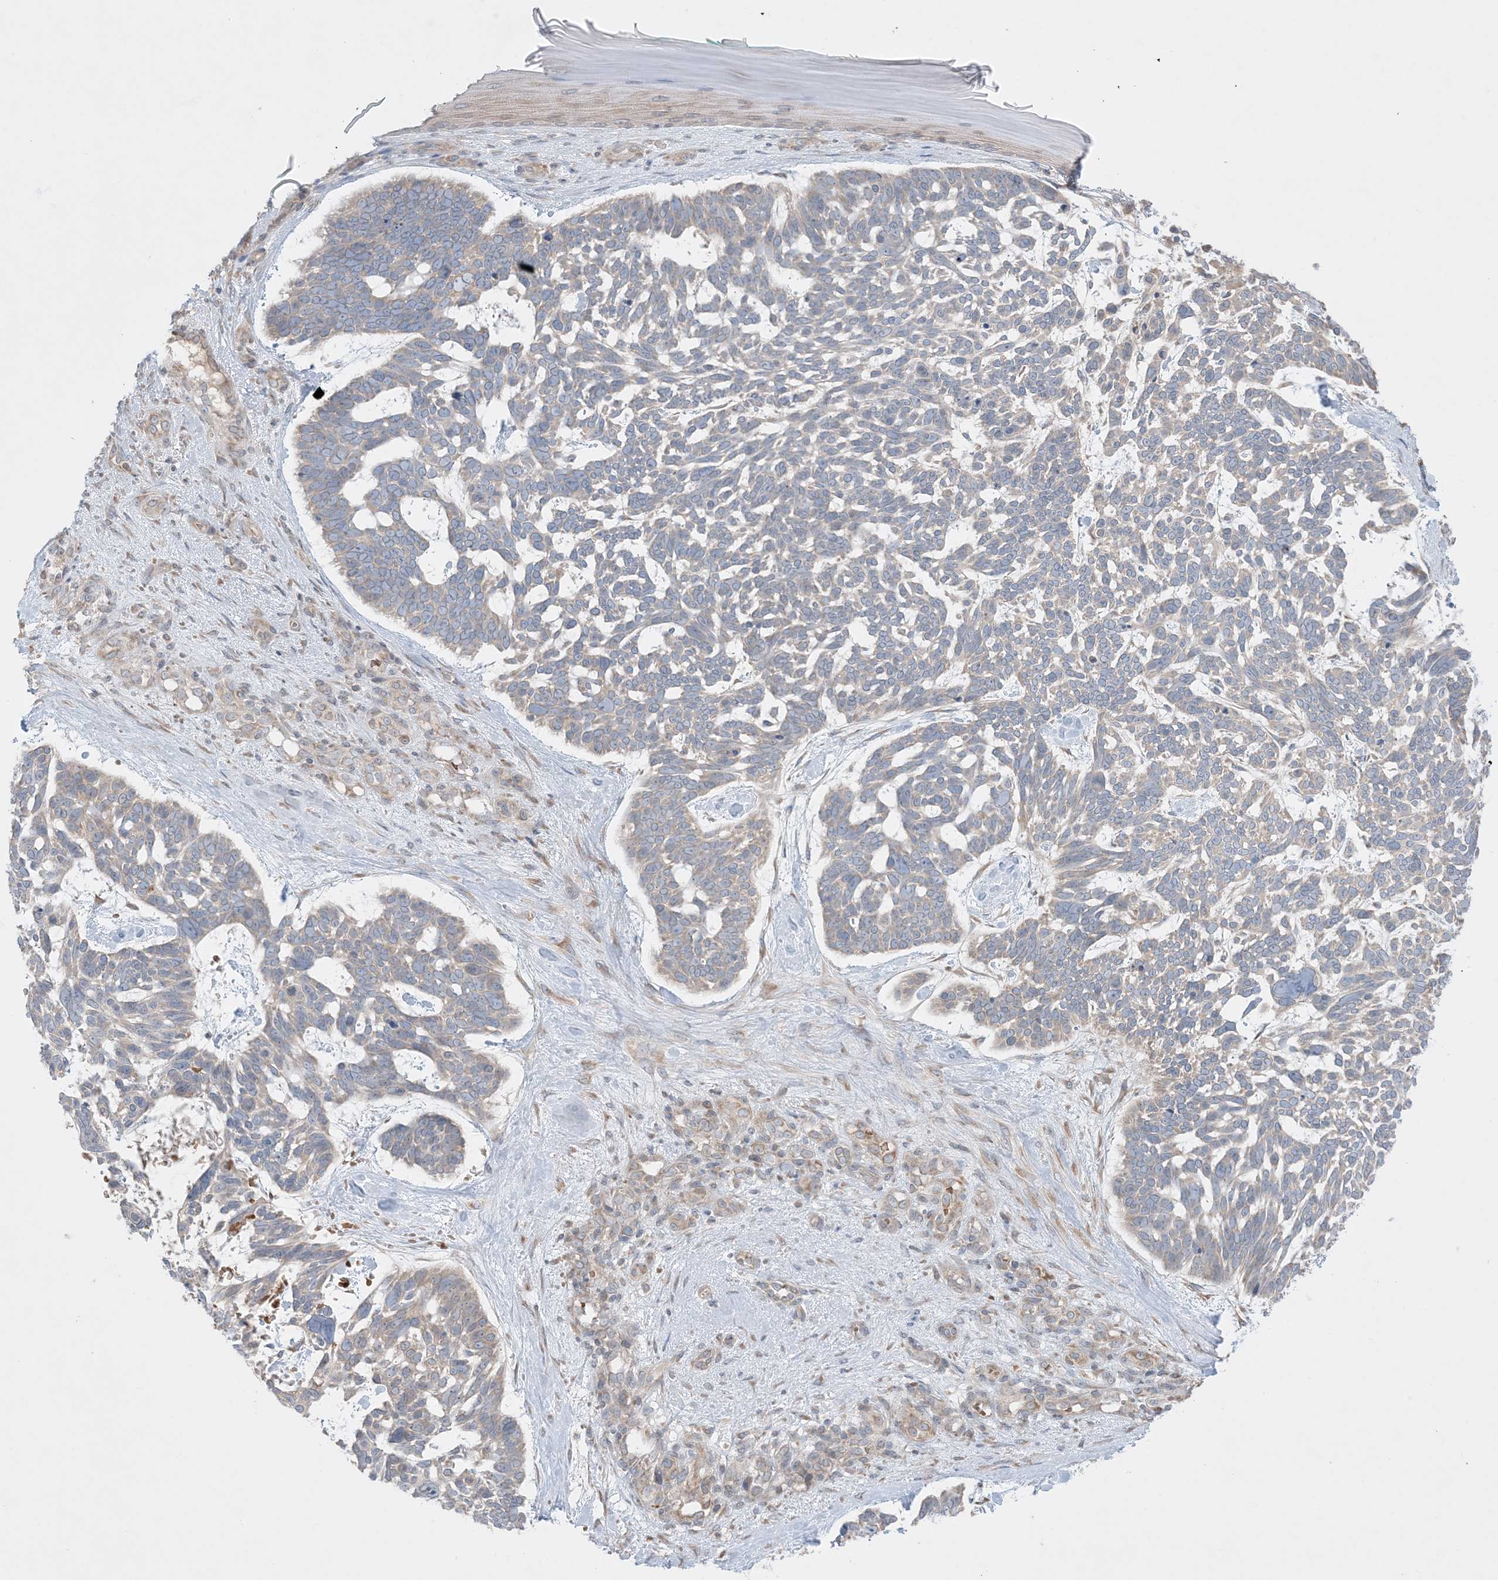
{"staining": {"intensity": "negative", "quantity": "none", "location": "none"}, "tissue": "skin cancer", "cell_type": "Tumor cells", "image_type": "cancer", "snomed": [{"axis": "morphology", "description": "Basal cell carcinoma"}, {"axis": "topography", "description": "Skin"}], "caption": "Immunohistochemistry of human skin cancer (basal cell carcinoma) demonstrates no staining in tumor cells.", "gene": "MMGT1", "patient": {"sex": "male", "age": 88}}